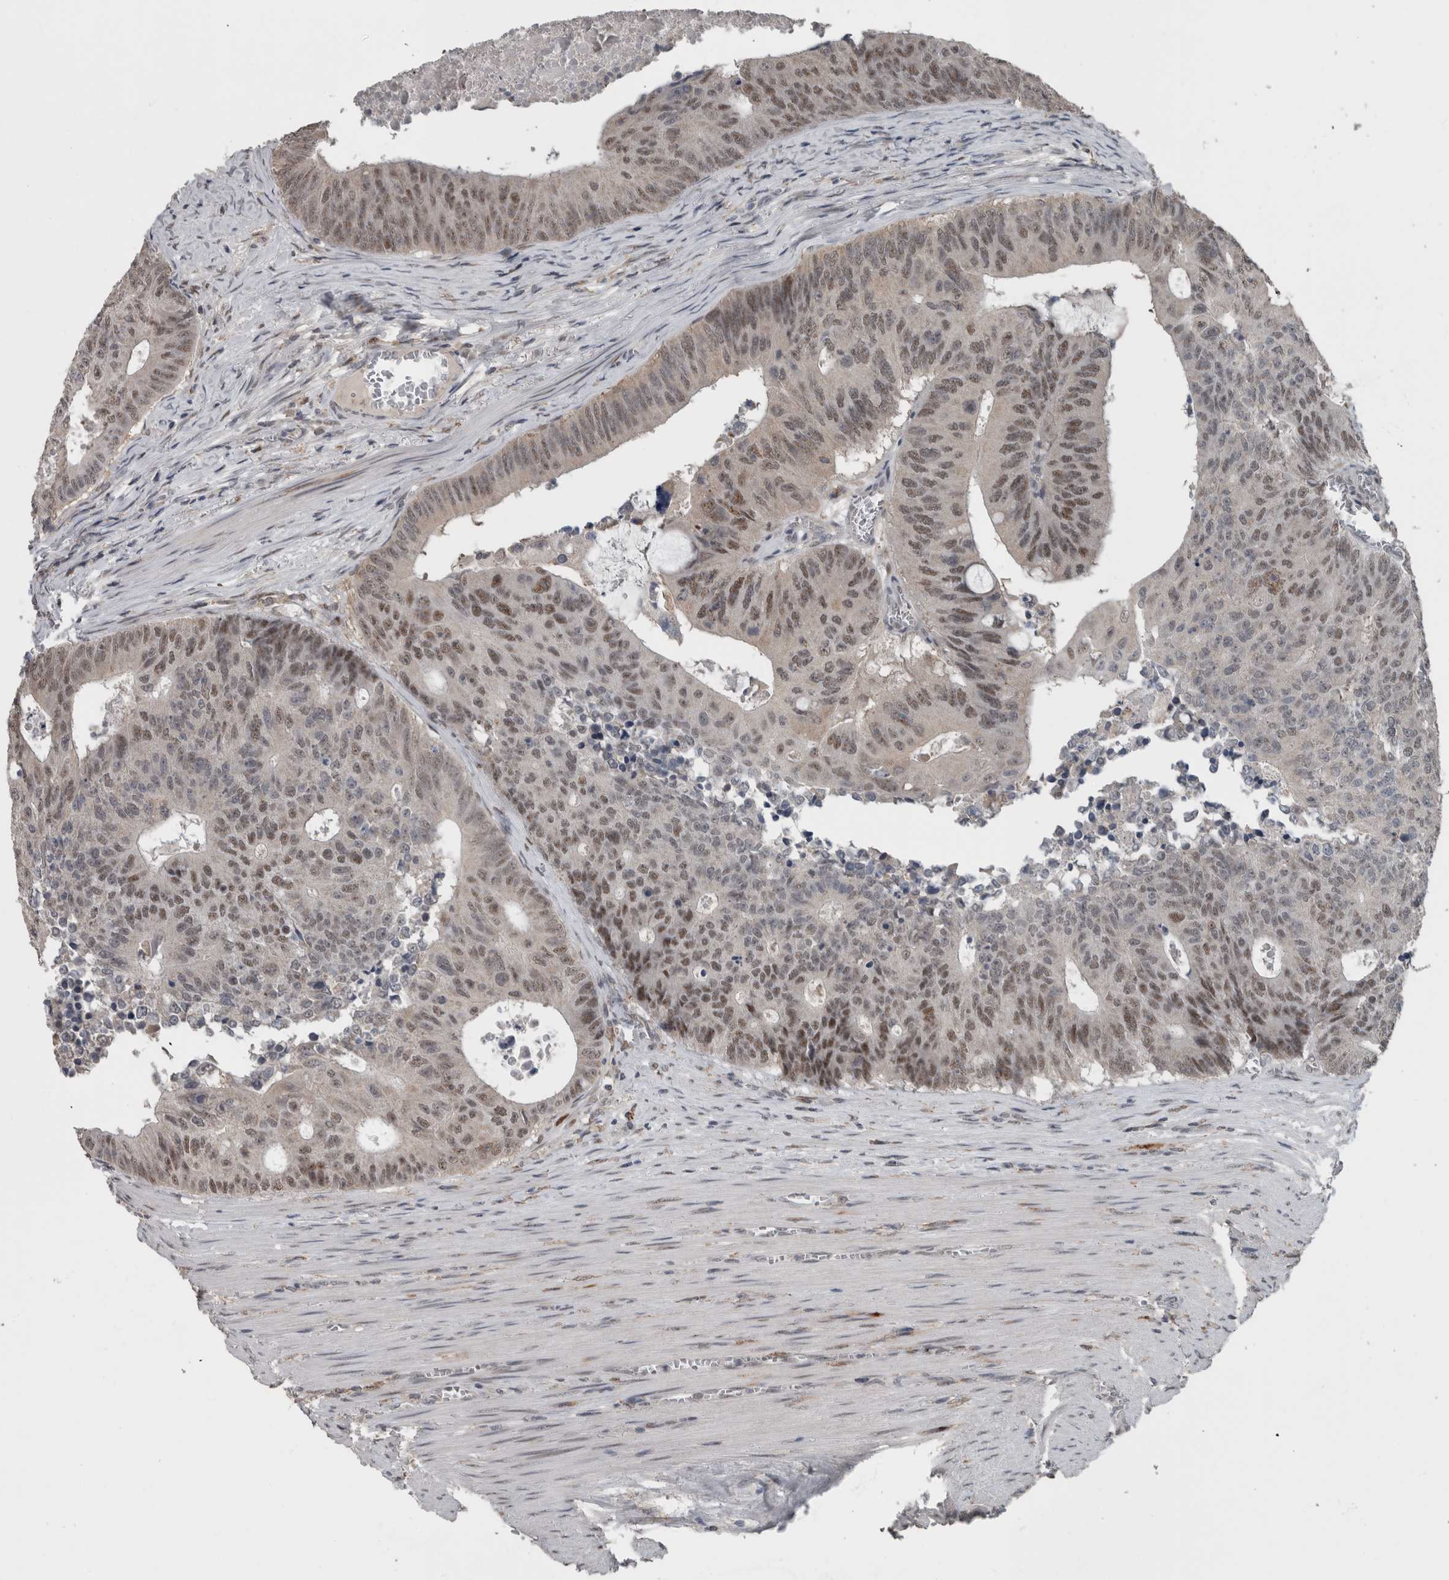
{"staining": {"intensity": "moderate", "quantity": ">75%", "location": "nuclear"}, "tissue": "colorectal cancer", "cell_type": "Tumor cells", "image_type": "cancer", "snomed": [{"axis": "morphology", "description": "Adenocarcinoma, NOS"}, {"axis": "topography", "description": "Colon"}], "caption": "Tumor cells display medium levels of moderate nuclear staining in about >75% of cells in human adenocarcinoma (colorectal). The staining was performed using DAB (3,3'-diaminobenzidine) to visualize the protein expression in brown, while the nuclei were stained in blue with hematoxylin (Magnification: 20x).", "gene": "ZBTB21", "patient": {"sex": "male", "age": 87}}